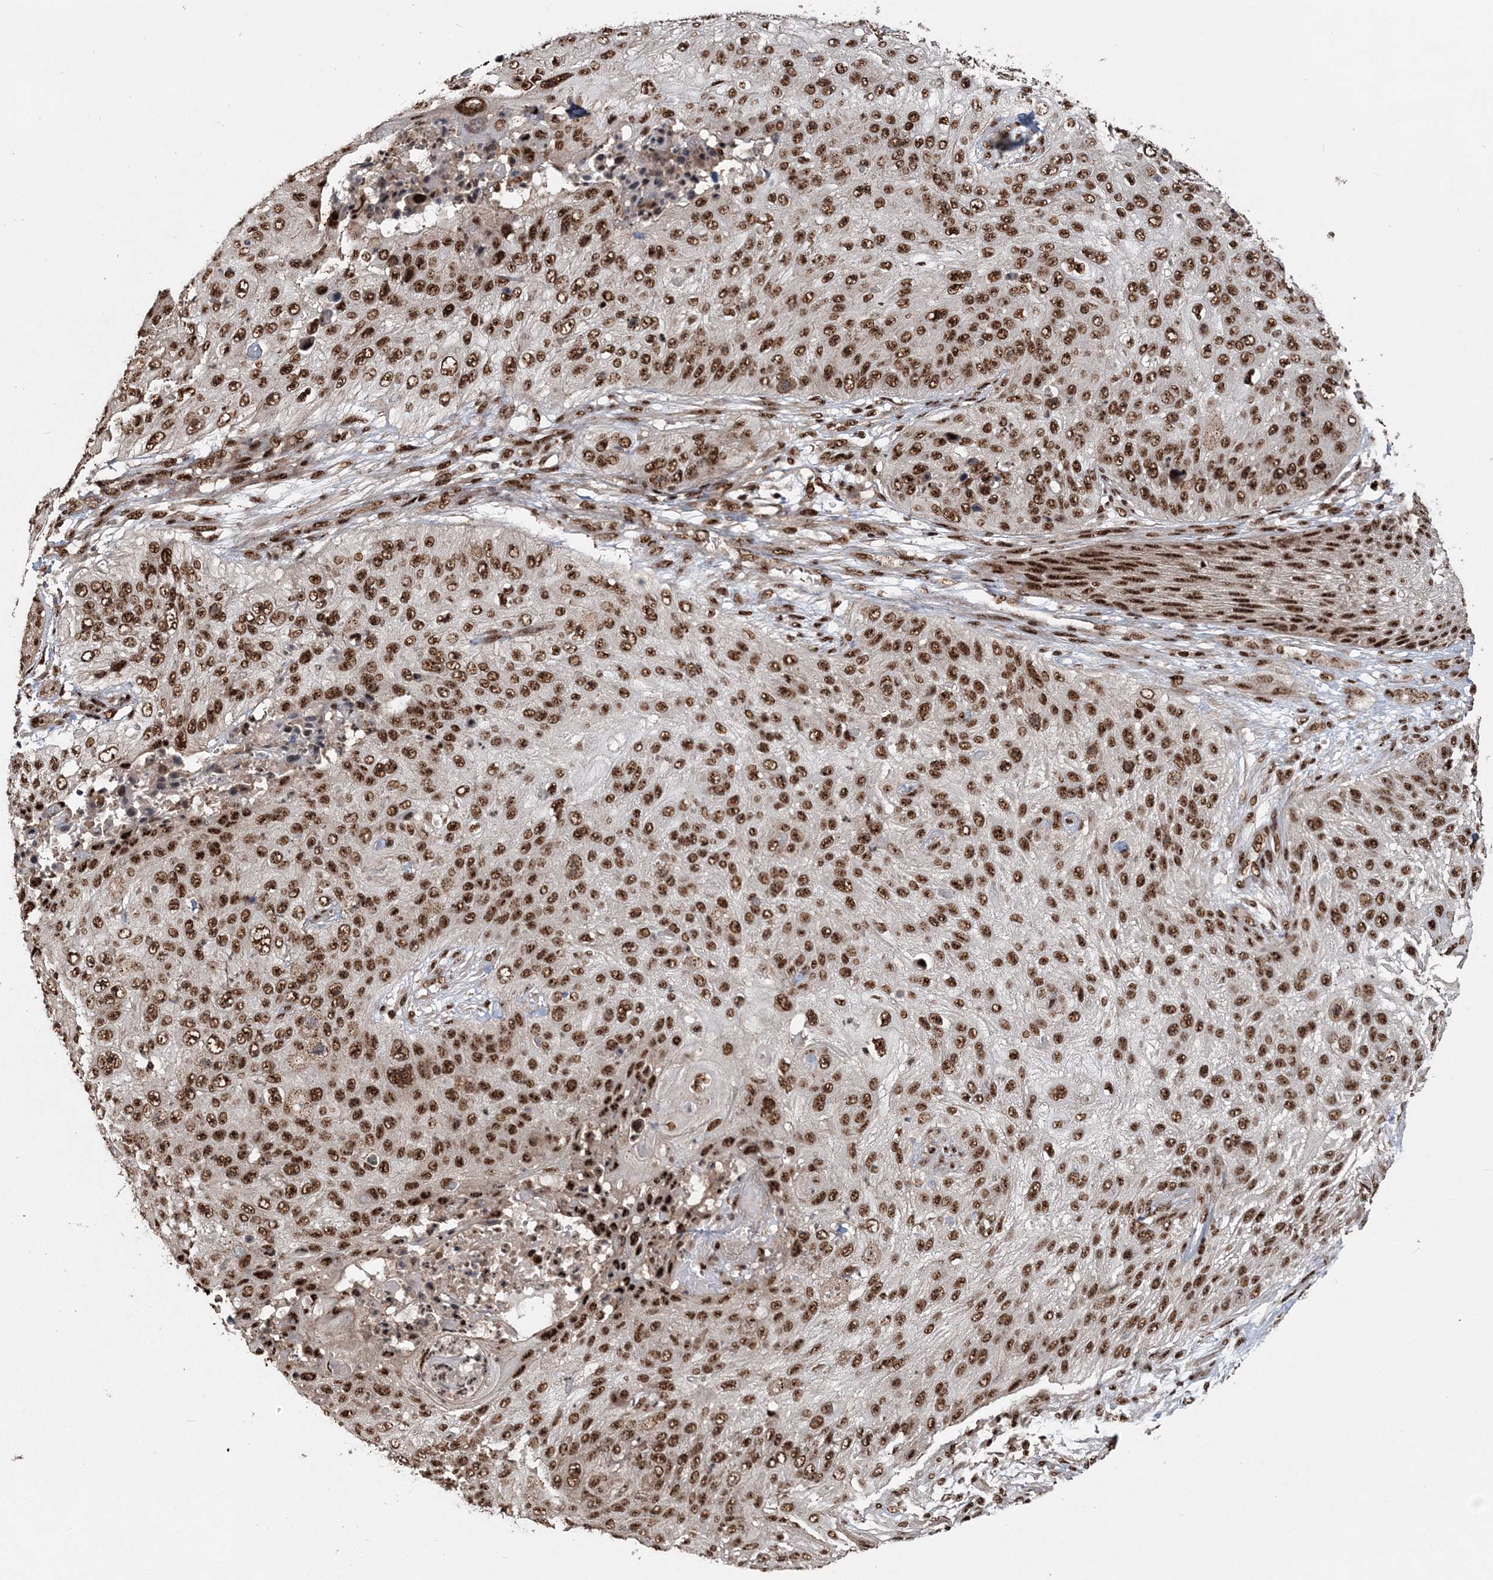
{"staining": {"intensity": "strong", "quantity": ">75%", "location": "nuclear"}, "tissue": "skin cancer", "cell_type": "Tumor cells", "image_type": "cancer", "snomed": [{"axis": "morphology", "description": "Squamous cell carcinoma, NOS"}, {"axis": "topography", "description": "Skin"}], "caption": "Immunohistochemistry (IHC) (DAB (3,3'-diaminobenzidine)) staining of squamous cell carcinoma (skin) reveals strong nuclear protein staining in approximately >75% of tumor cells. The staining was performed using DAB (3,3'-diaminobenzidine), with brown indicating positive protein expression. Nuclei are stained blue with hematoxylin.", "gene": "EXOSC8", "patient": {"sex": "female", "age": 80}}